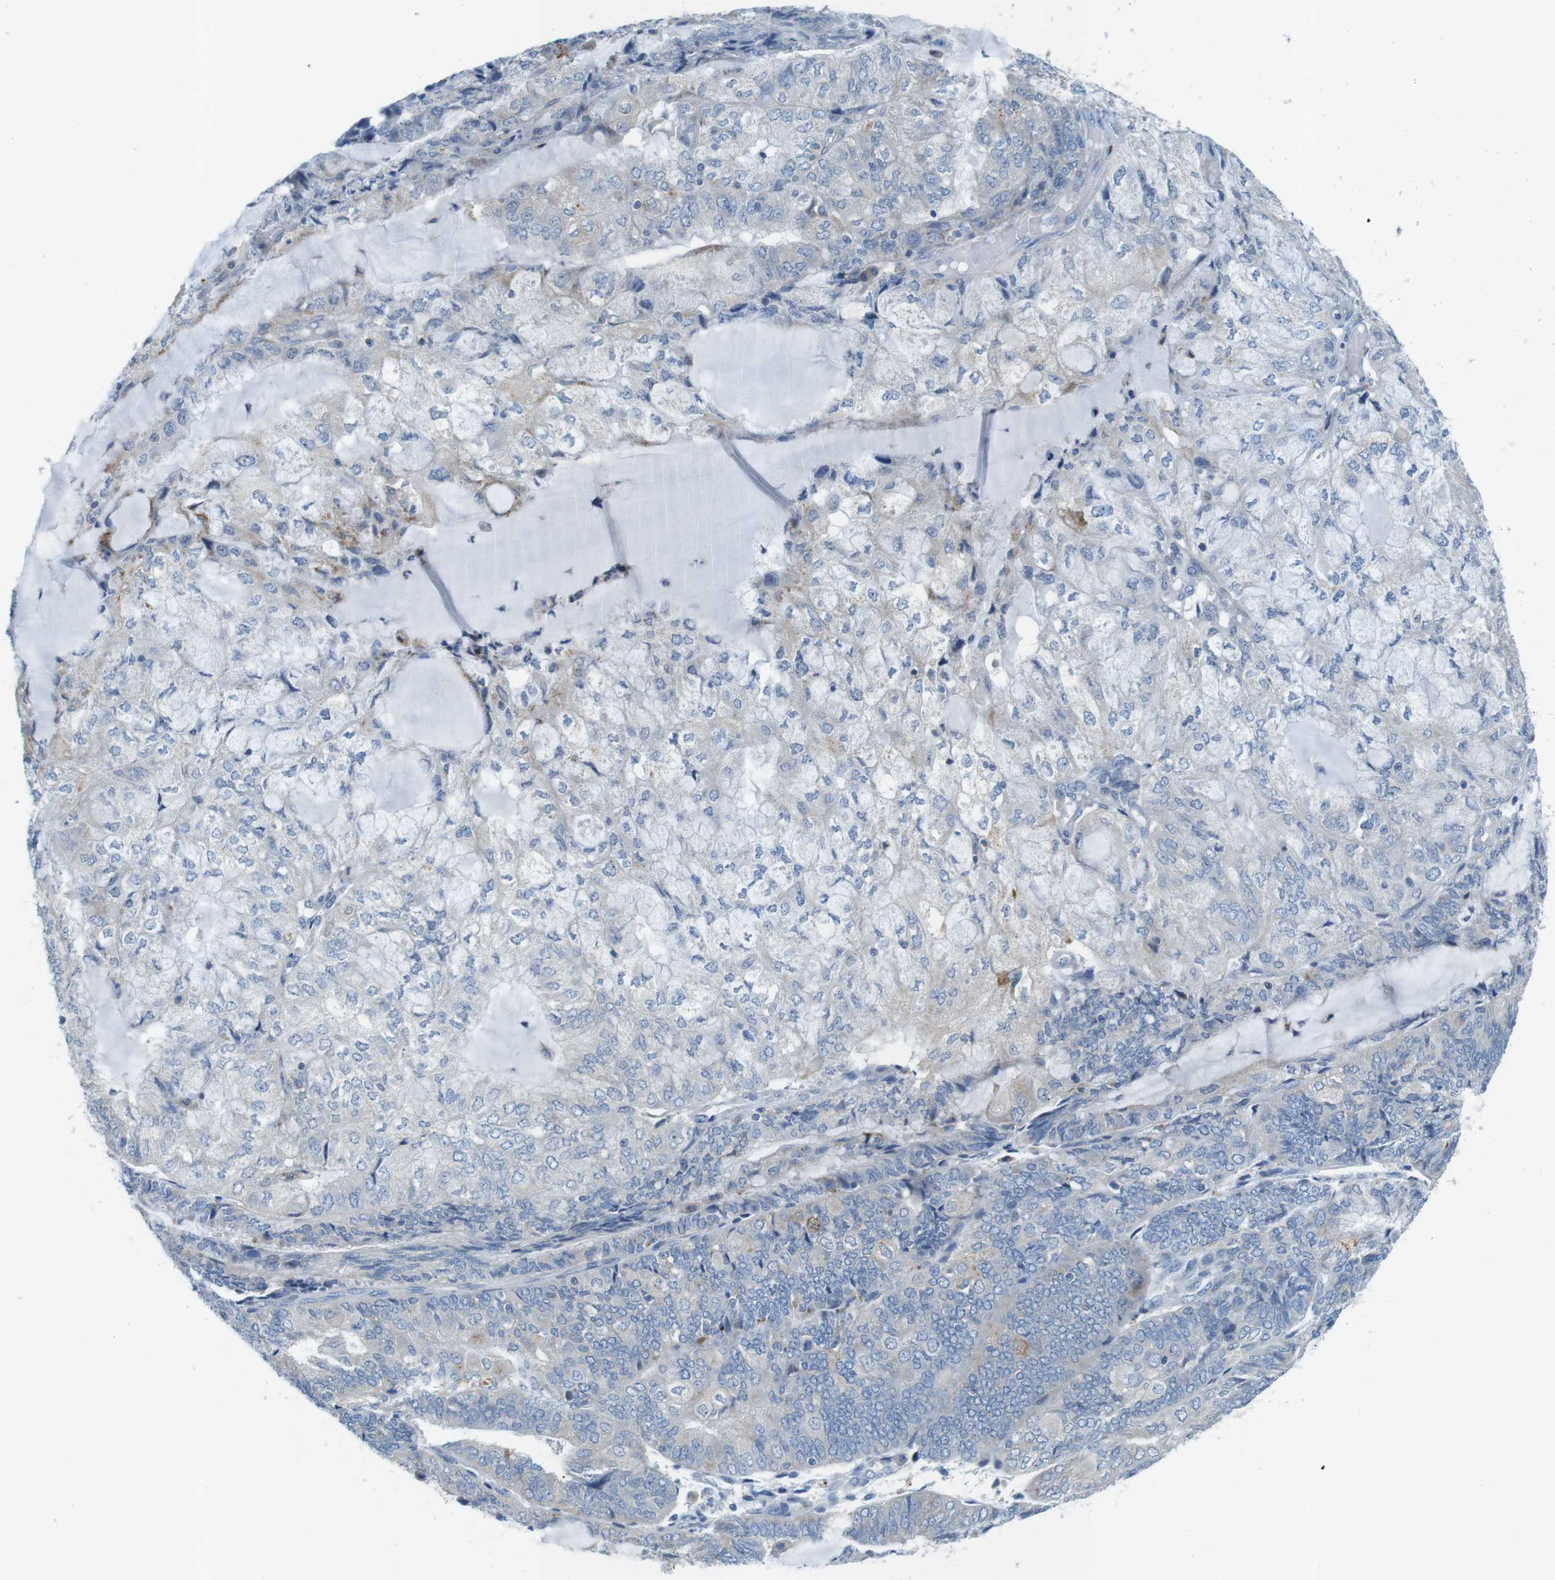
{"staining": {"intensity": "negative", "quantity": "none", "location": "none"}, "tissue": "endometrial cancer", "cell_type": "Tumor cells", "image_type": "cancer", "snomed": [{"axis": "morphology", "description": "Adenocarcinoma, NOS"}, {"axis": "topography", "description": "Endometrium"}], "caption": "High power microscopy micrograph of an IHC photomicrograph of endometrial cancer, revealing no significant expression in tumor cells.", "gene": "TYW1", "patient": {"sex": "female", "age": 81}}